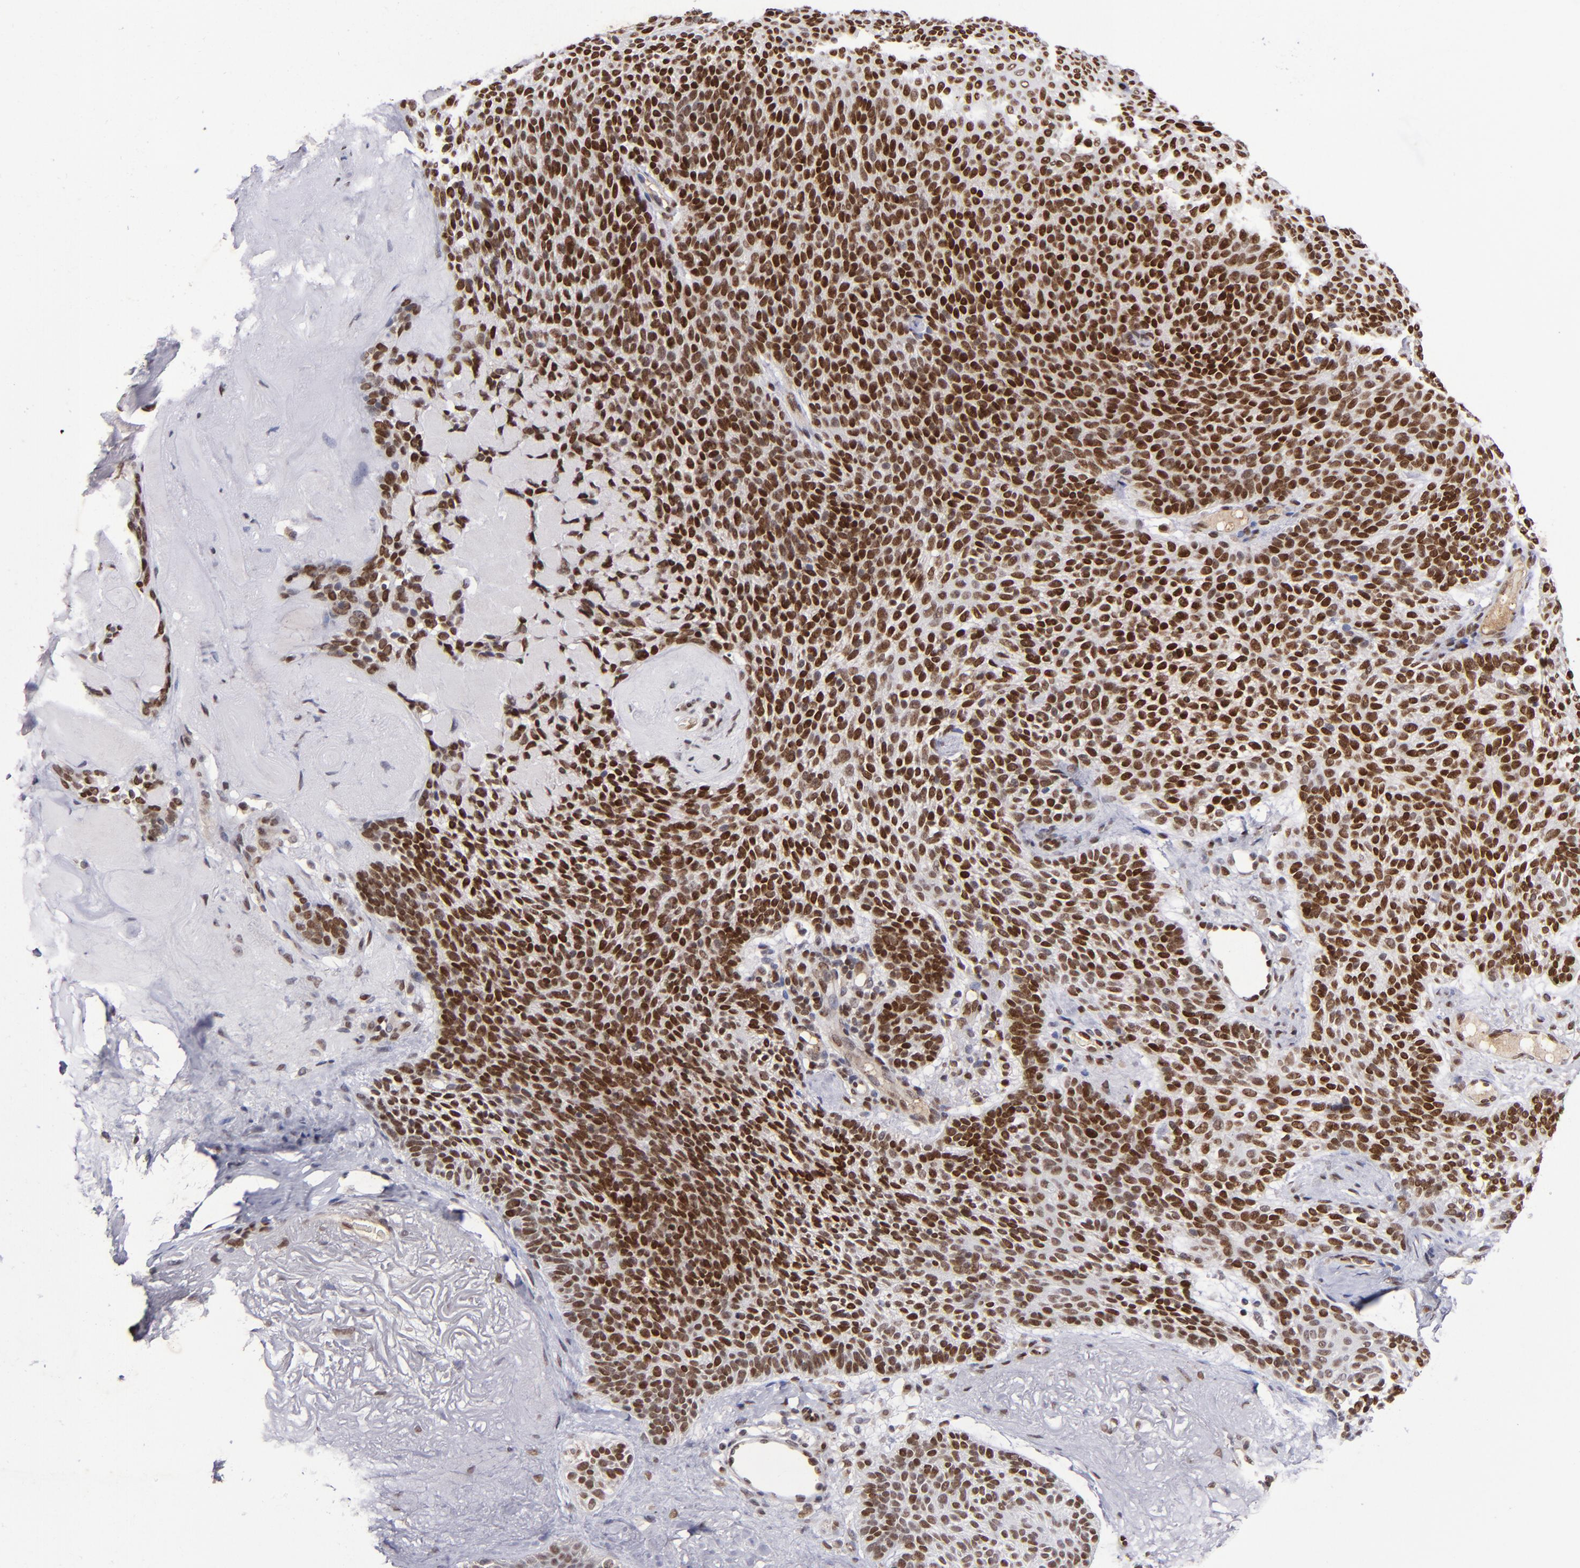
{"staining": {"intensity": "strong", "quantity": ">75%", "location": "nuclear"}, "tissue": "skin cancer", "cell_type": "Tumor cells", "image_type": "cancer", "snomed": [{"axis": "morphology", "description": "Normal tissue, NOS"}, {"axis": "morphology", "description": "Basal cell carcinoma"}, {"axis": "topography", "description": "Skin"}], "caption": "Tumor cells reveal high levels of strong nuclear positivity in about >75% of cells in human skin cancer.", "gene": "MGMT", "patient": {"sex": "female", "age": 70}}